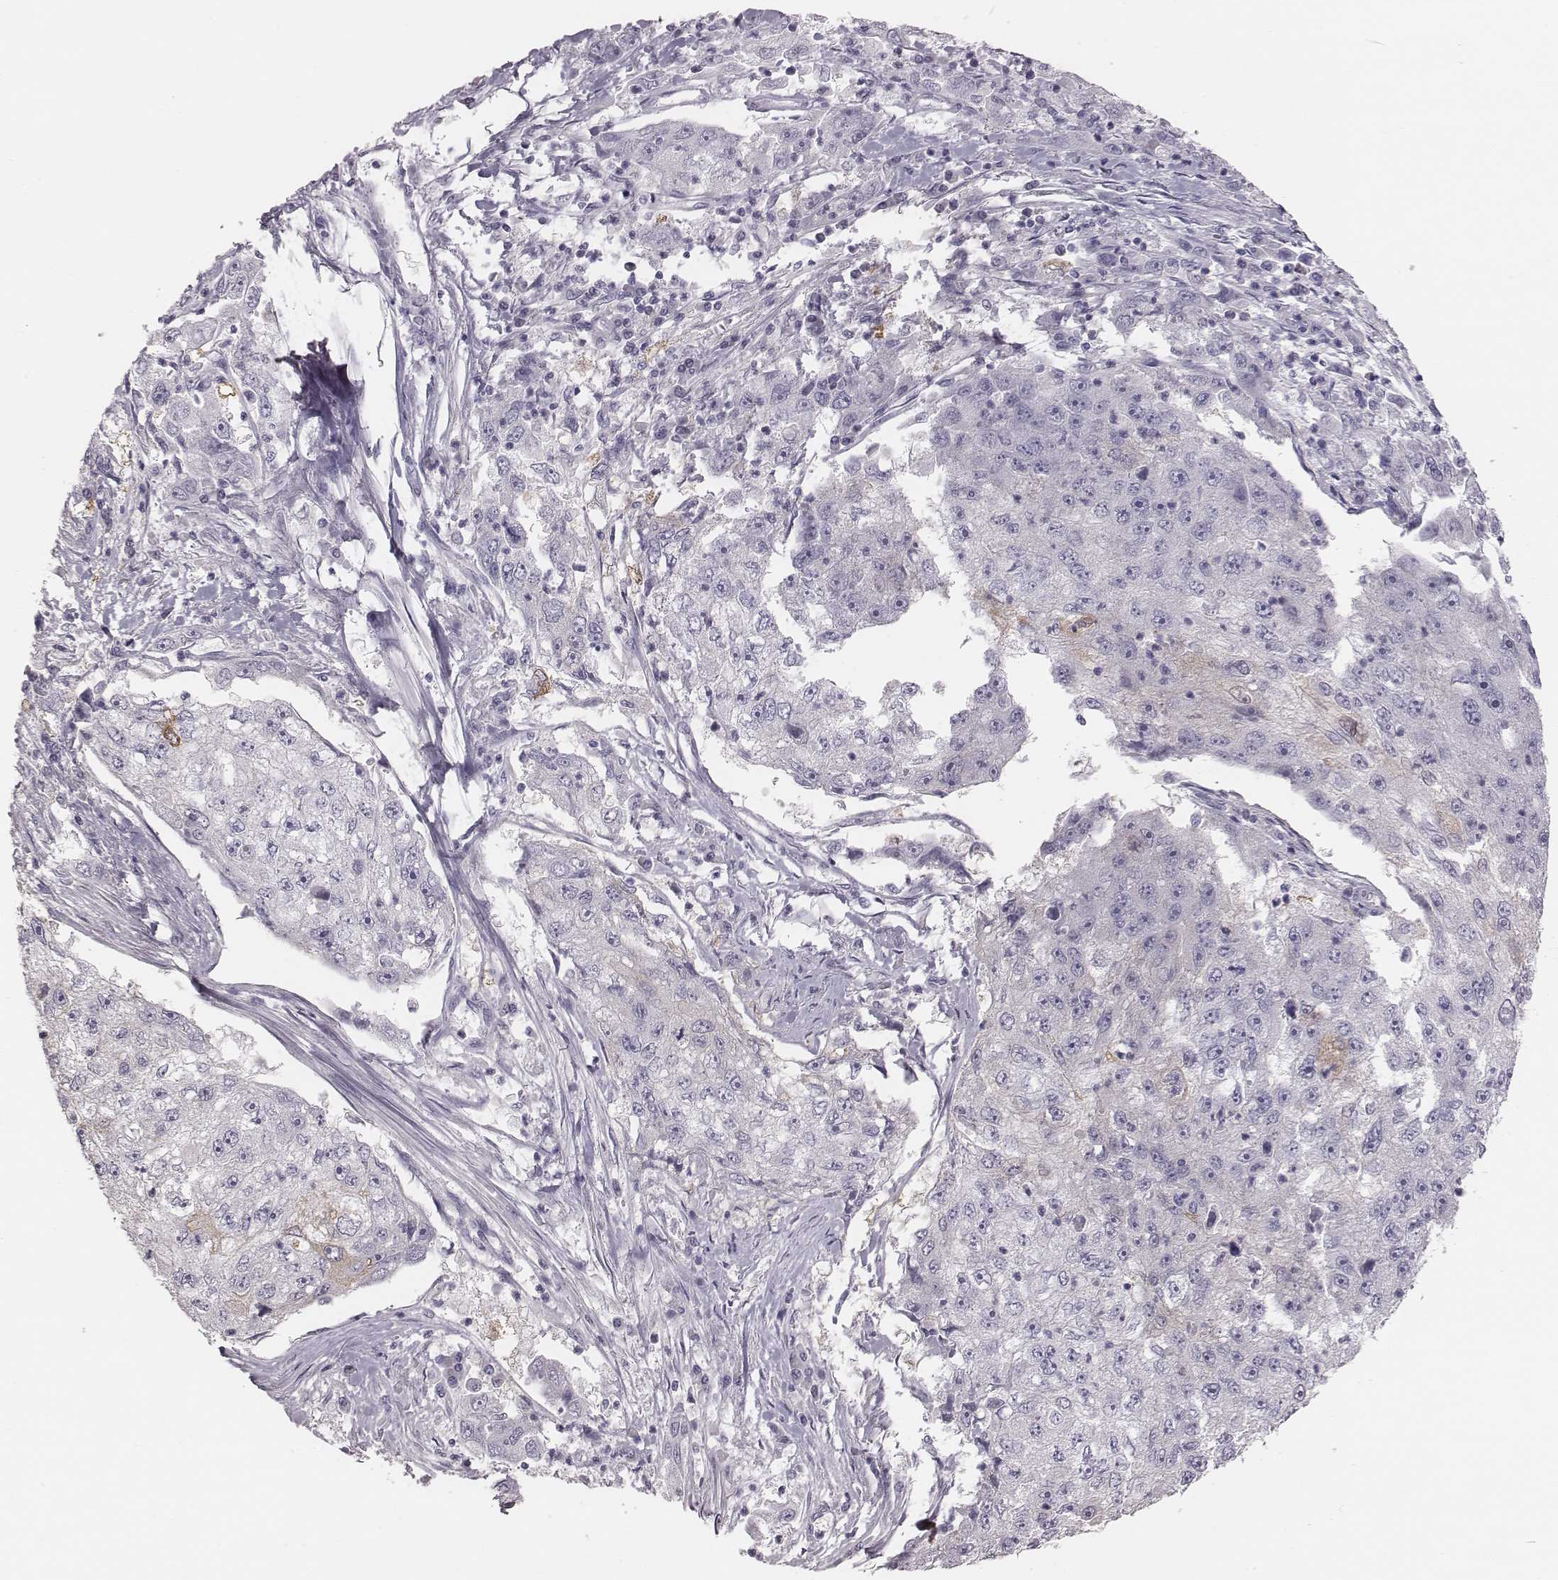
{"staining": {"intensity": "negative", "quantity": "none", "location": "none"}, "tissue": "cervical cancer", "cell_type": "Tumor cells", "image_type": "cancer", "snomed": [{"axis": "morphology", "description": "Squamous cell carcinoma, NOS"}, {"axis": "topography", "description": "Cervix"}], "caption": "There is no significant positivity in tumor cells of cervical cancer (squamous cell carcinoma). (Brightfield microscopy of DAB immunohistochemistry (IHC) at high magnification).", "gene": "C6orf58", "patient": {"sex": "female", "age": 36}}